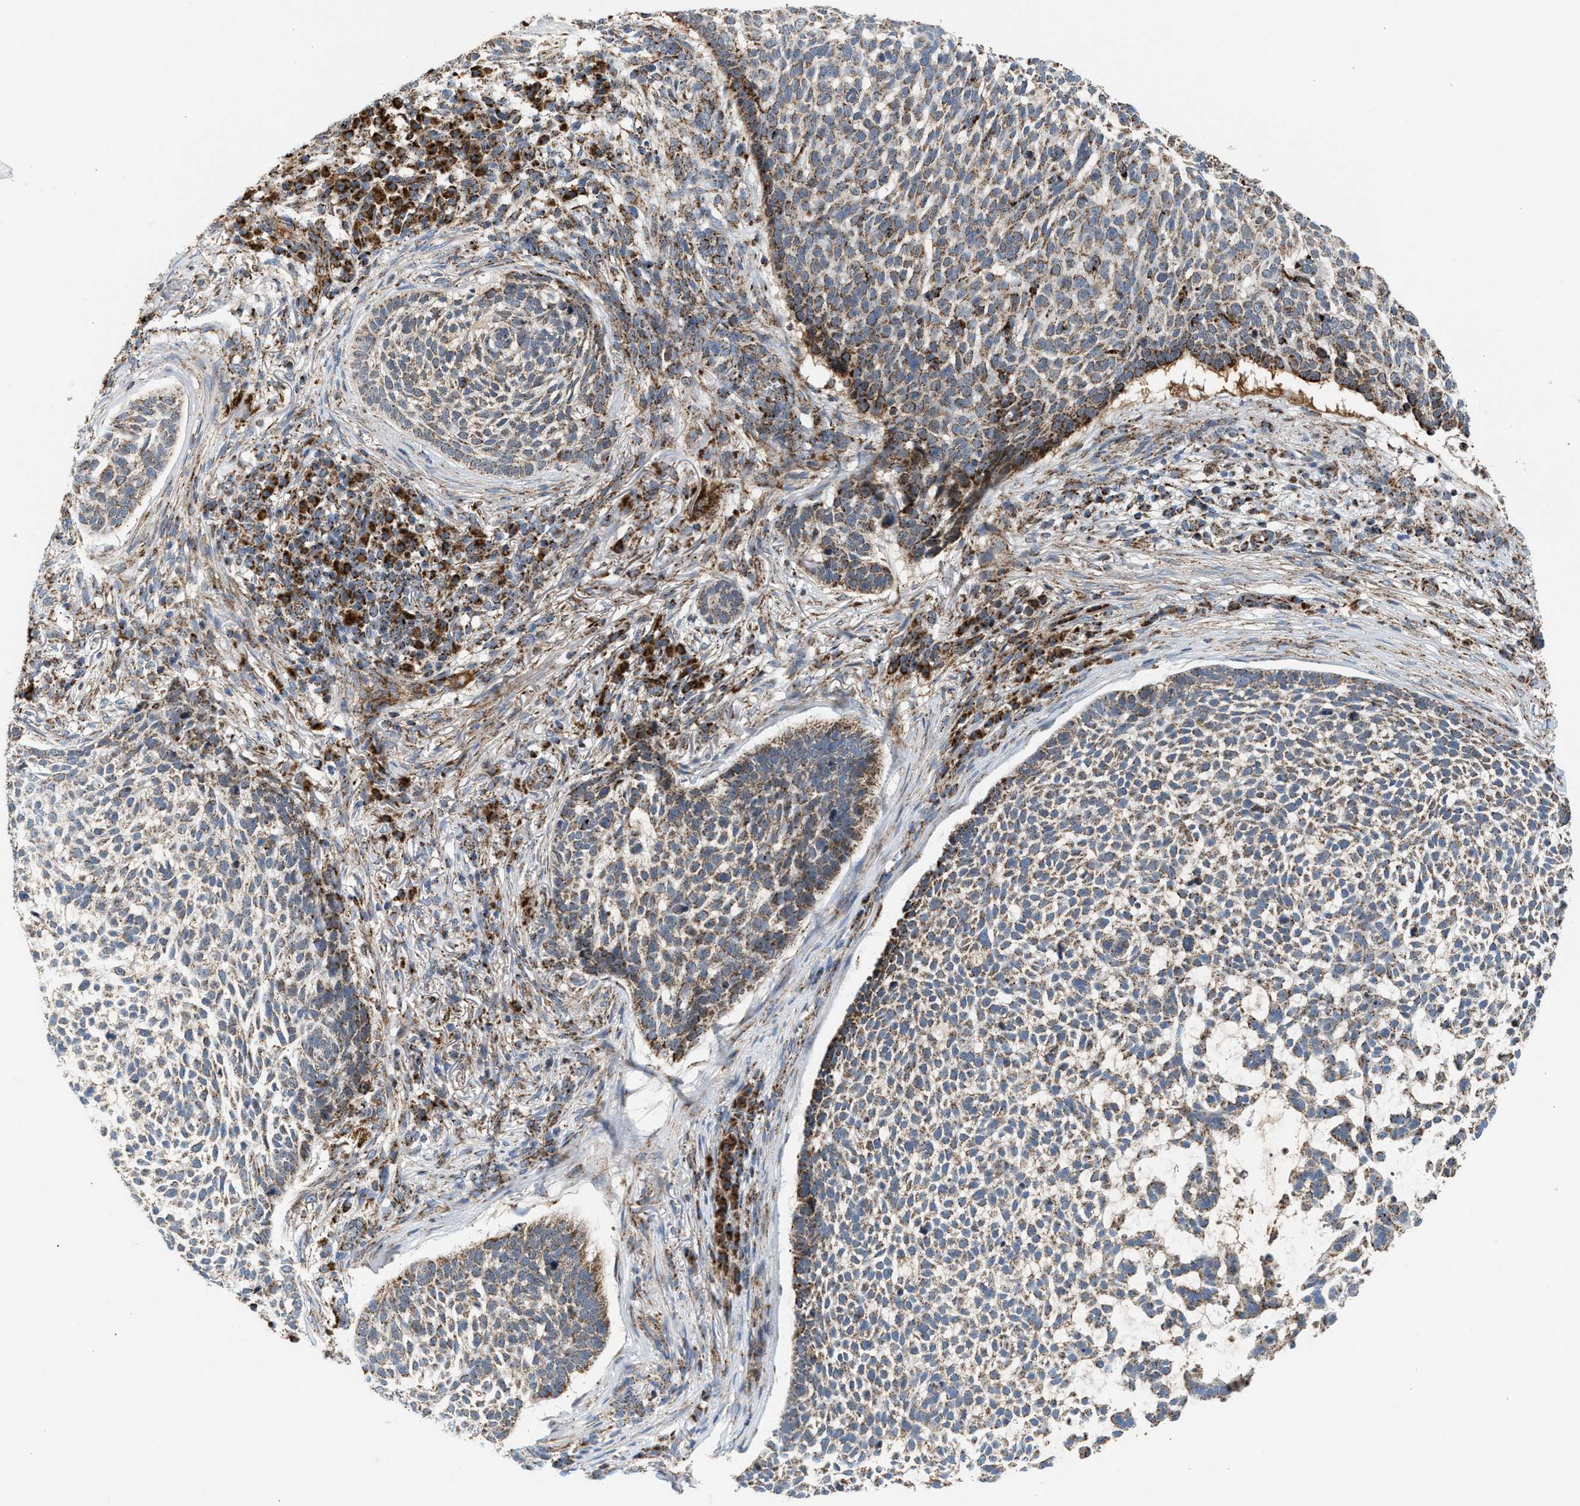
{"staining": {"intensity": "moderate", "quantity": "25%-75%", "location": "cytoplasmic/membranous"}, "tissue": "skin cancer", "cell_type": "Tumor cells", "image_type": "cancer", "snomed": [{"axis": "morphology", "description": "Basal cell carcinoma"}, {"axis": "topography", "description": "Skin"}], "caption": "A high-resolution photomicrograph shows immunohistochemistry (IHC) staining of skin cancer, which reveals moderate cytoplasmic/membranous expression in about 25%-75% of tumor cells.", "gene": "PMPCA", "patient": {"sex": "female", "age": 64}}